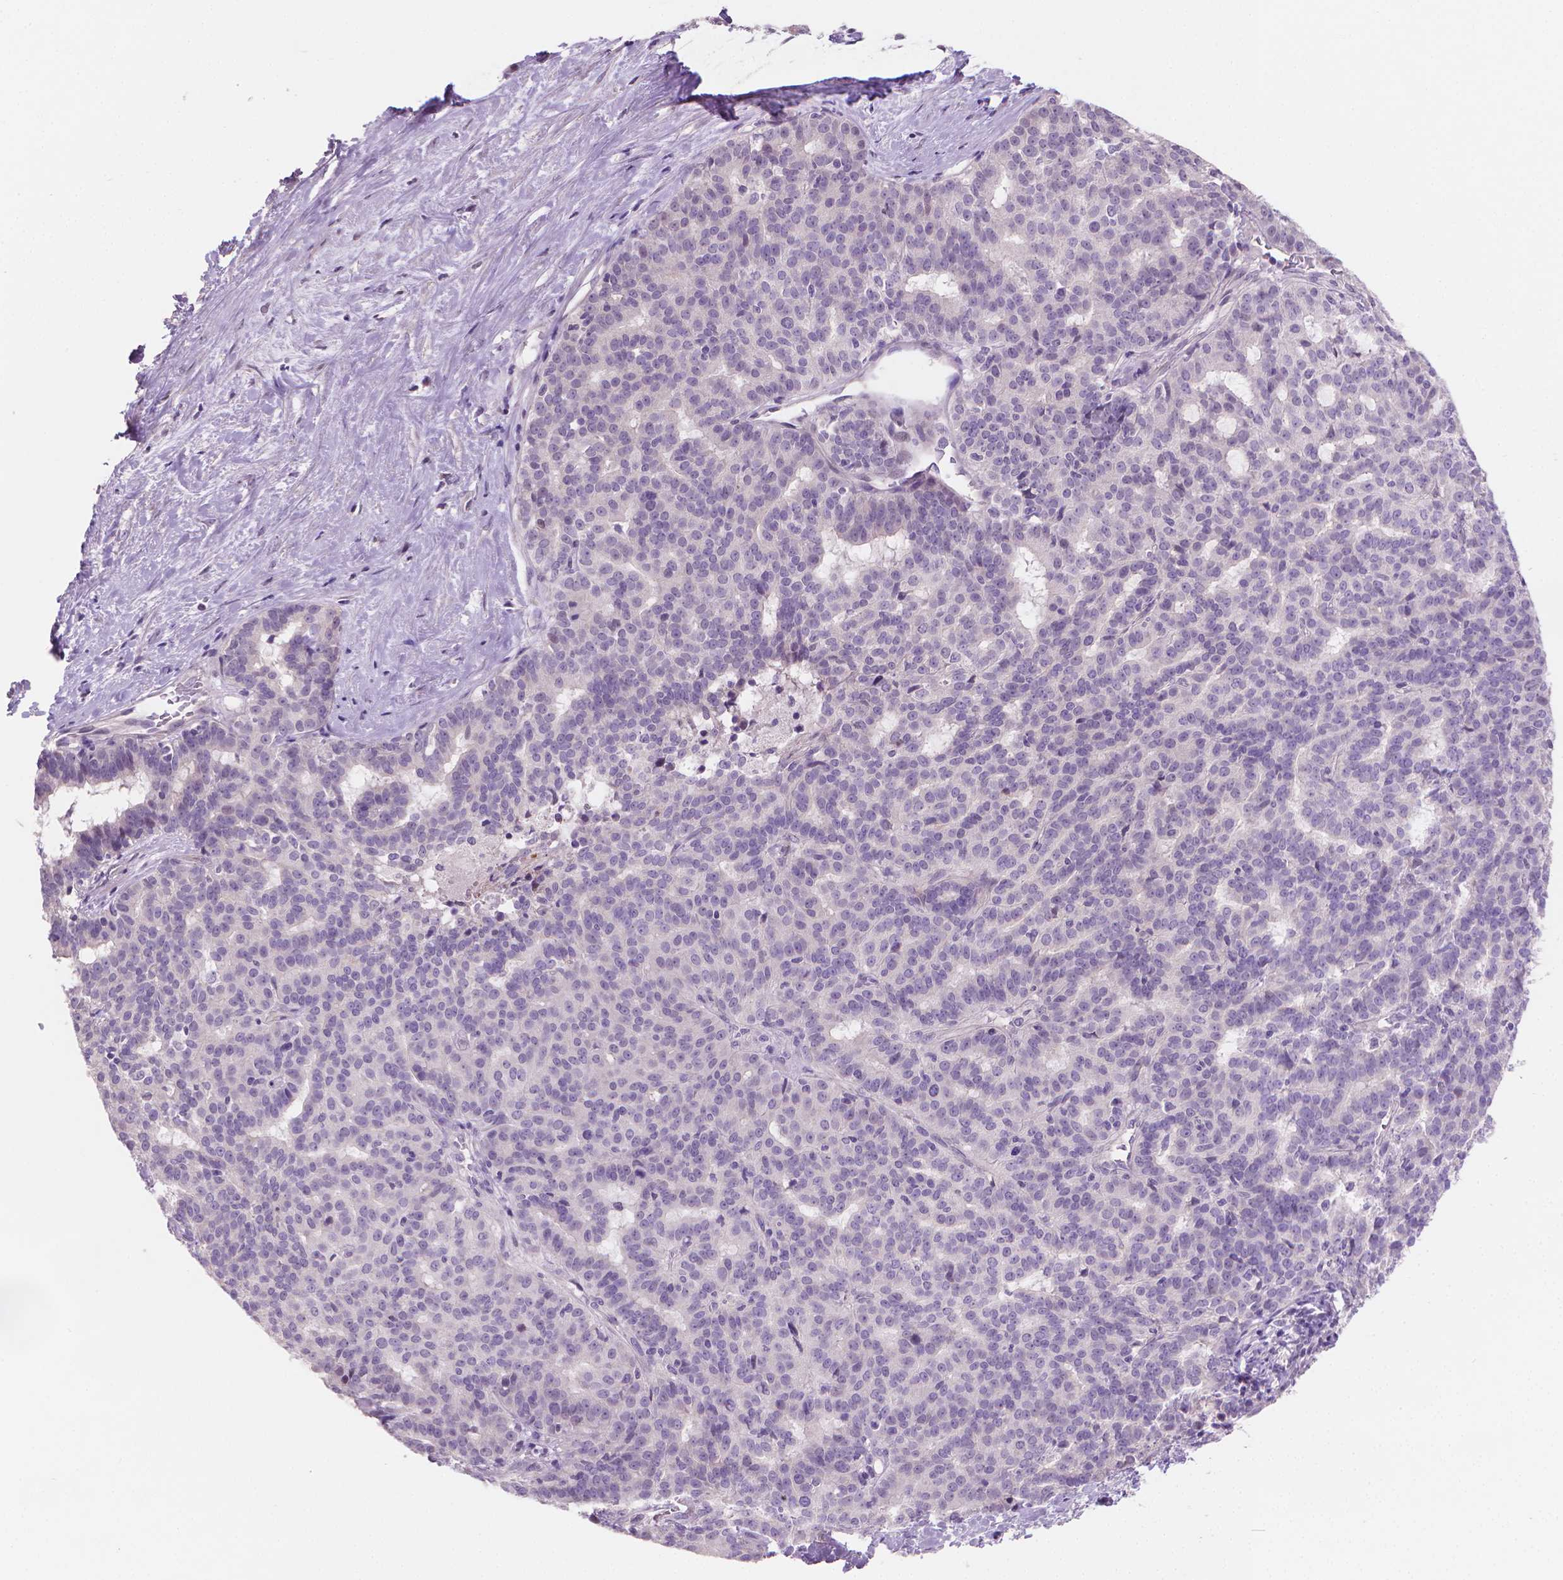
{"staining": {"intensity": "negative", "quantity": "none", "location": "none"}, "tissue": "liver cancer", "cell_type": "Tumor cells", "image_type": "cancer", "snomed": [{"axis": "morphology", "description": "Cholangiocarcinoma"}, {"axis": "topography", "description": "Liver"}], "caption": "Tumor cells show no significant expression in liver cancer.", "gene": "CLXN", "patient": {"sex": "female", "age": 47}}